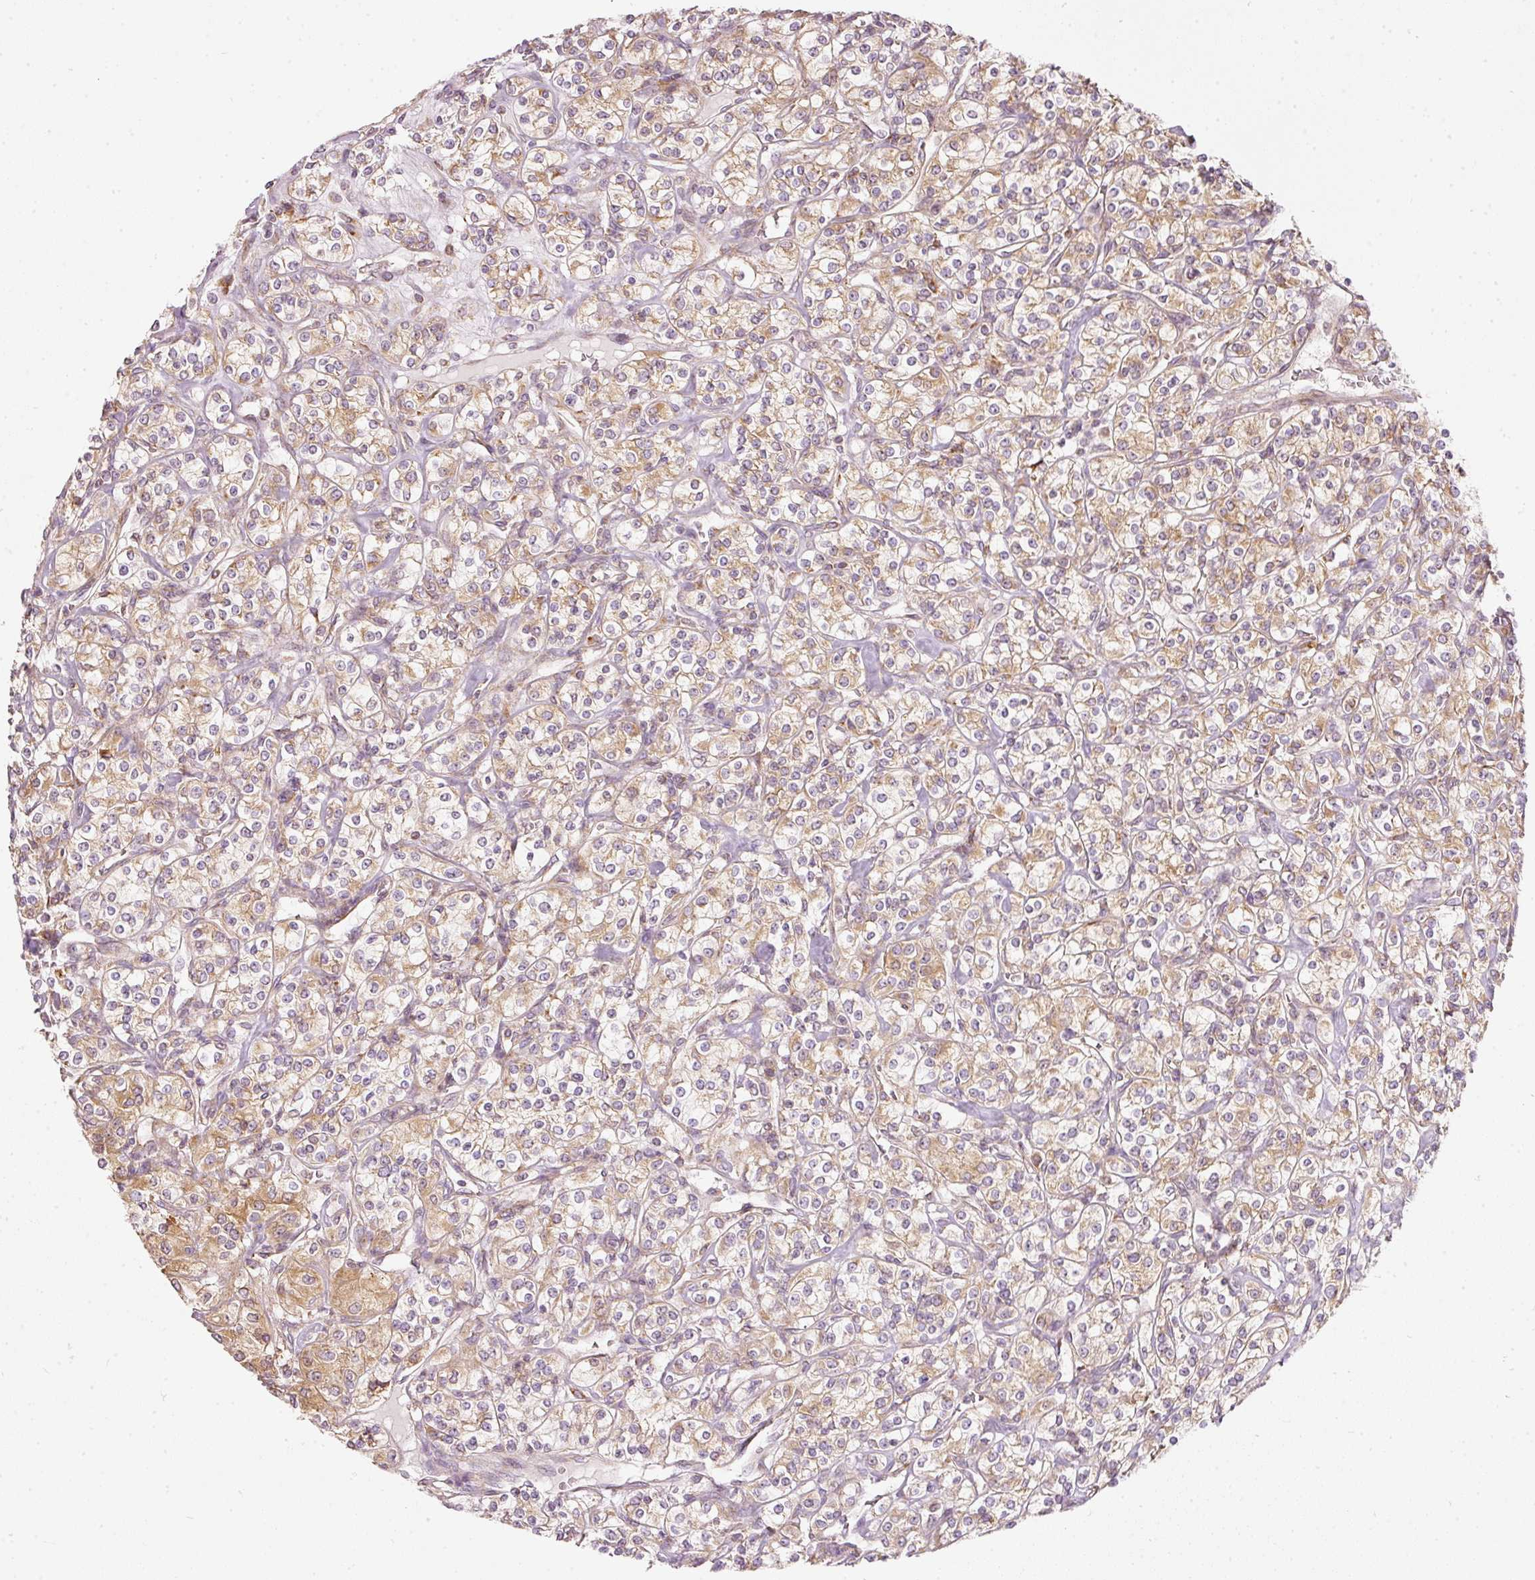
{"staining": {"intensity": "moderate", "quantity": ">75%", "location": "cytoplasmic/membranous"}, "tissue": "renal cancer", "cell_type": "Tumor cells", "image_type": "cancer", "snomed": [{"axis": "morphology", "description": "Adenocarcinoma, NOS"}, {"axis": "topography", "description": "Kidney"}], "caption": "This is a photomicrograph of immunohistochemistry (IHC) staining of renal cancer (adenocarcinoma), which shows moderate positivity in the cytoplasmic/membranous of tumor cells.", "gene": "SNAPC5", "patient": {"sex": "male", "age": 77}}